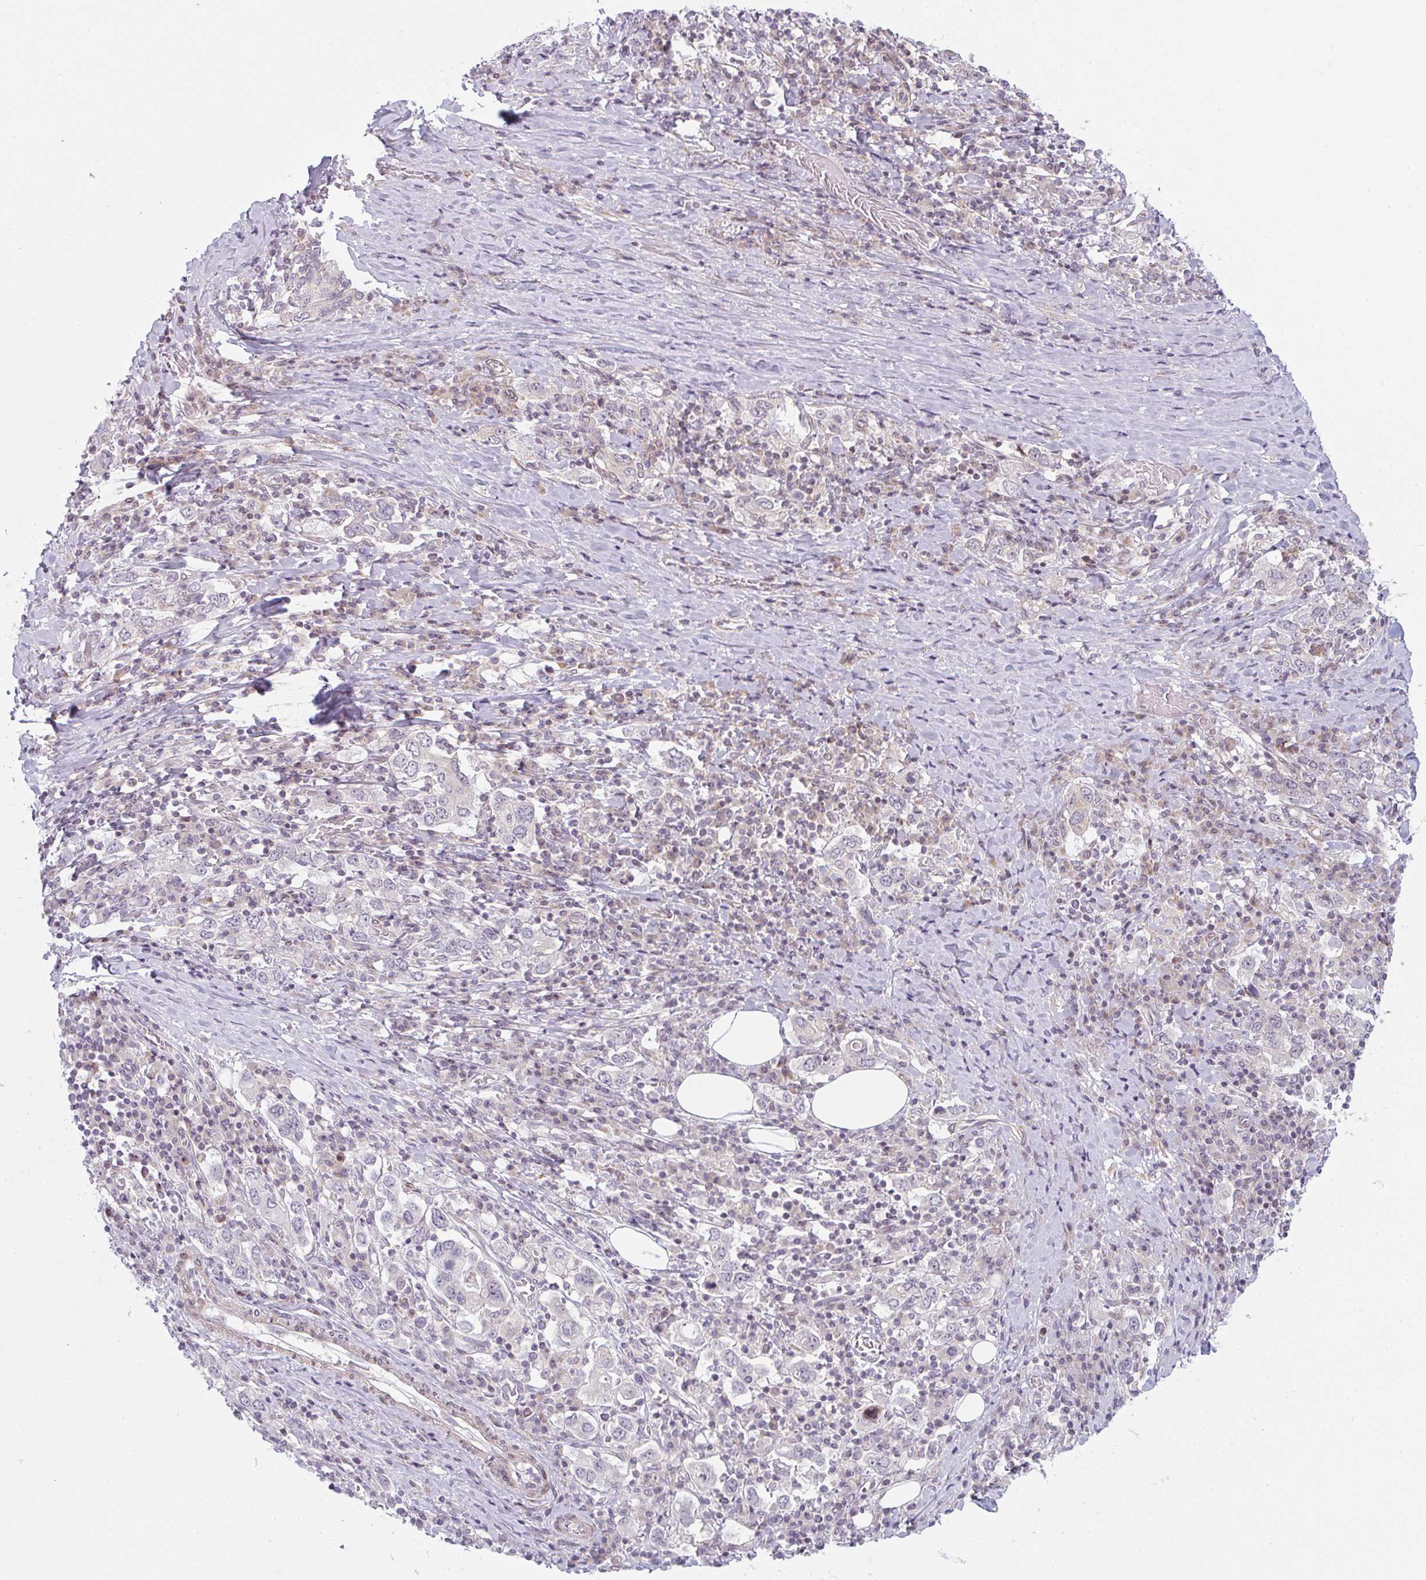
{"staining": {"intensity": "negative", "quantity": "none", "location": "none"}, "tissue": "stomach cancer", "cell_type": "Tumor cells", "image_type": "cancer", "snomed": [{"axis": "morphology", "description": "Adenocarcinoma, NOS"}, {"axis": "topography", "description": "Stomach, upper"}, {"axis": "topography", "description": "Stomach"}], "caption": "Immunohistochemical staining of stomach adenocarcinoma displays no significant expression in tumor cells.", "gene": "TMEM237", "patient": {"sex": "male", "age": 62}}